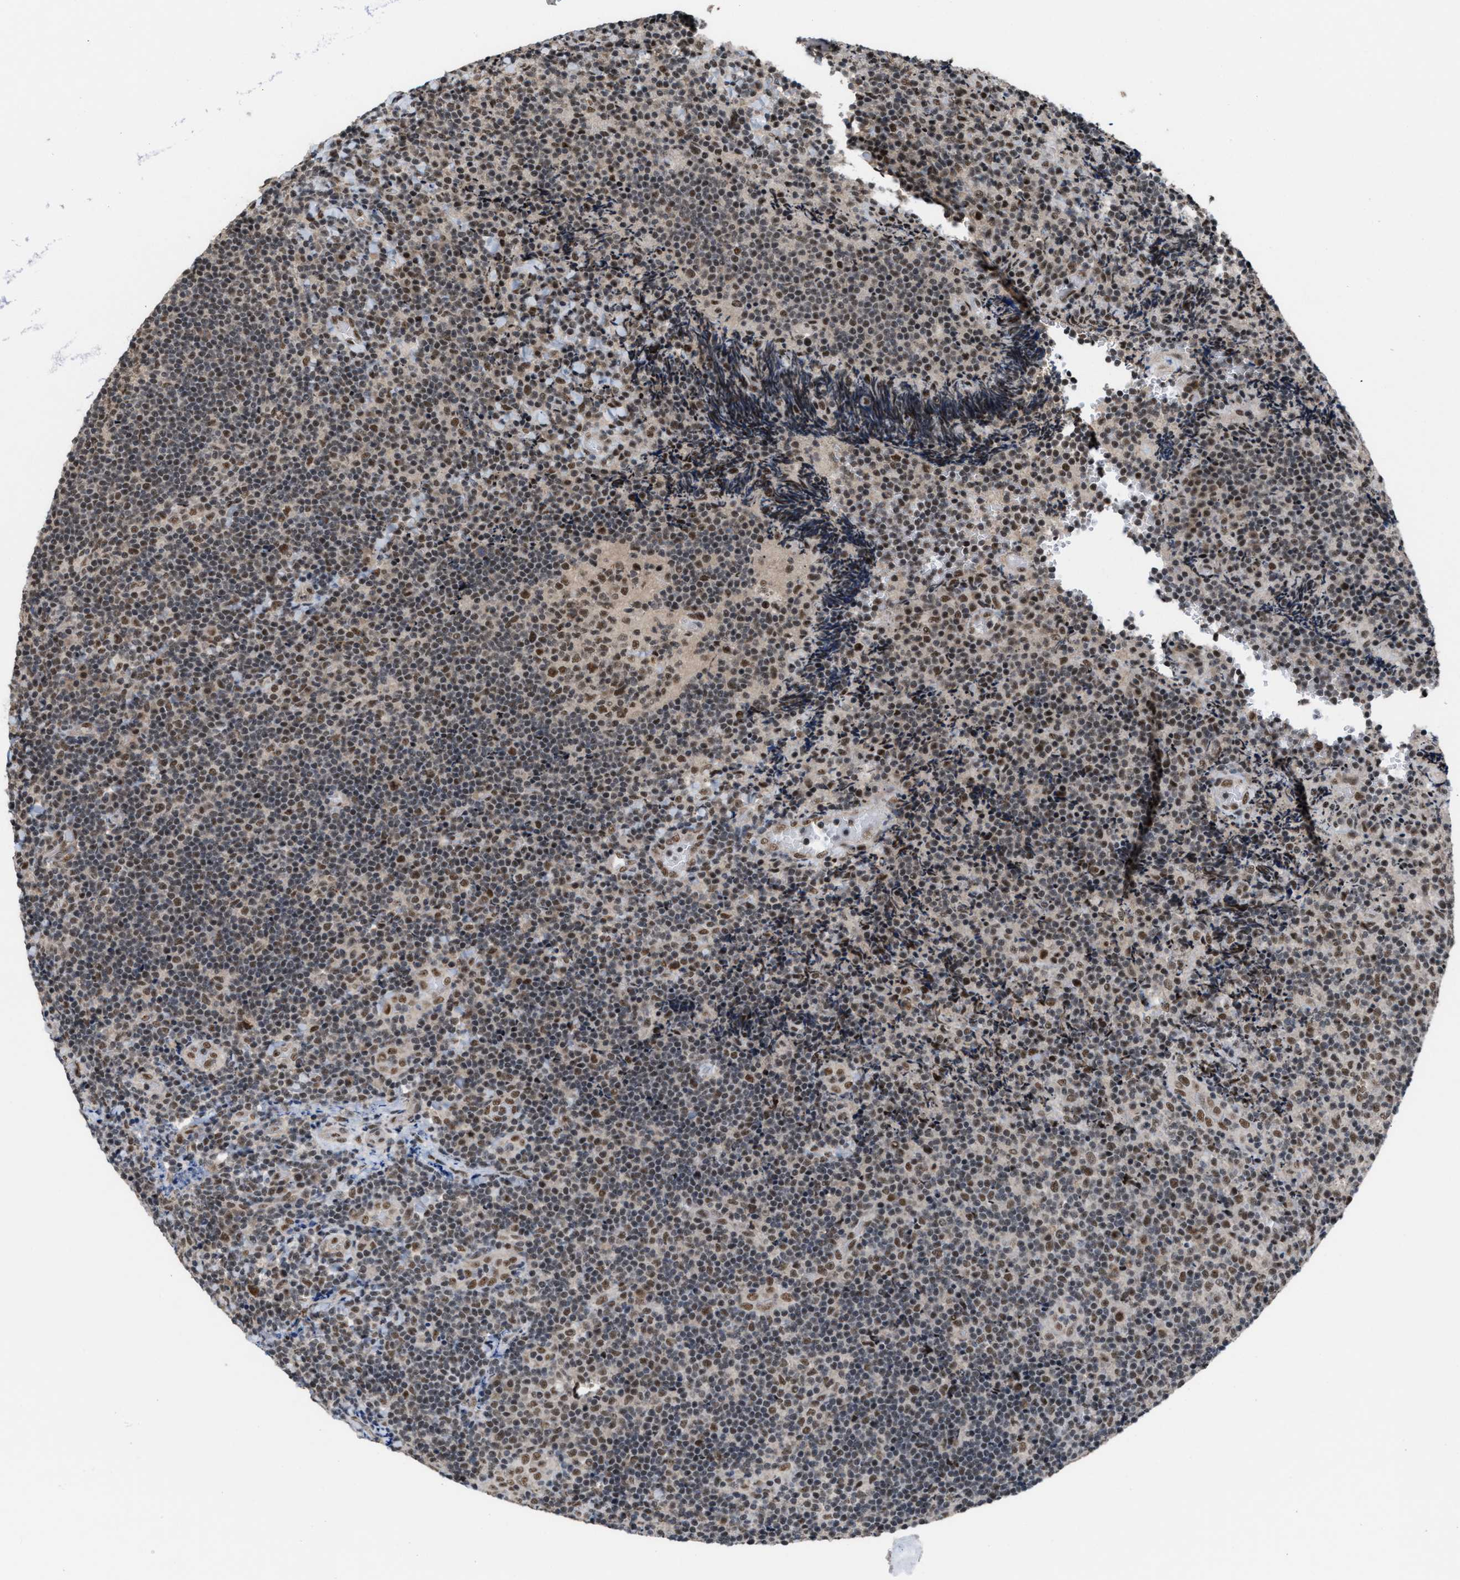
{"staining": {"intensity": "moderate", "quantity": "25%-75%", "location": "nuclear"}, "tissue": "lymphoma", "cell_type": "Tumor cells", "image_type": "cancer", "snomed": [{"axis": "morphology", "description": "Malignant lymphoma, non-Hodgkin's type, High grade"}, {"axis": "topography", "description": "Tonsil"}], "caption": "Tumor cells reveal moderate nuclear staining in approximately 25%-75% of cells in lymphoma.", "gene": "PRPF4", "patient": {"sex": "female", "age": 36}}